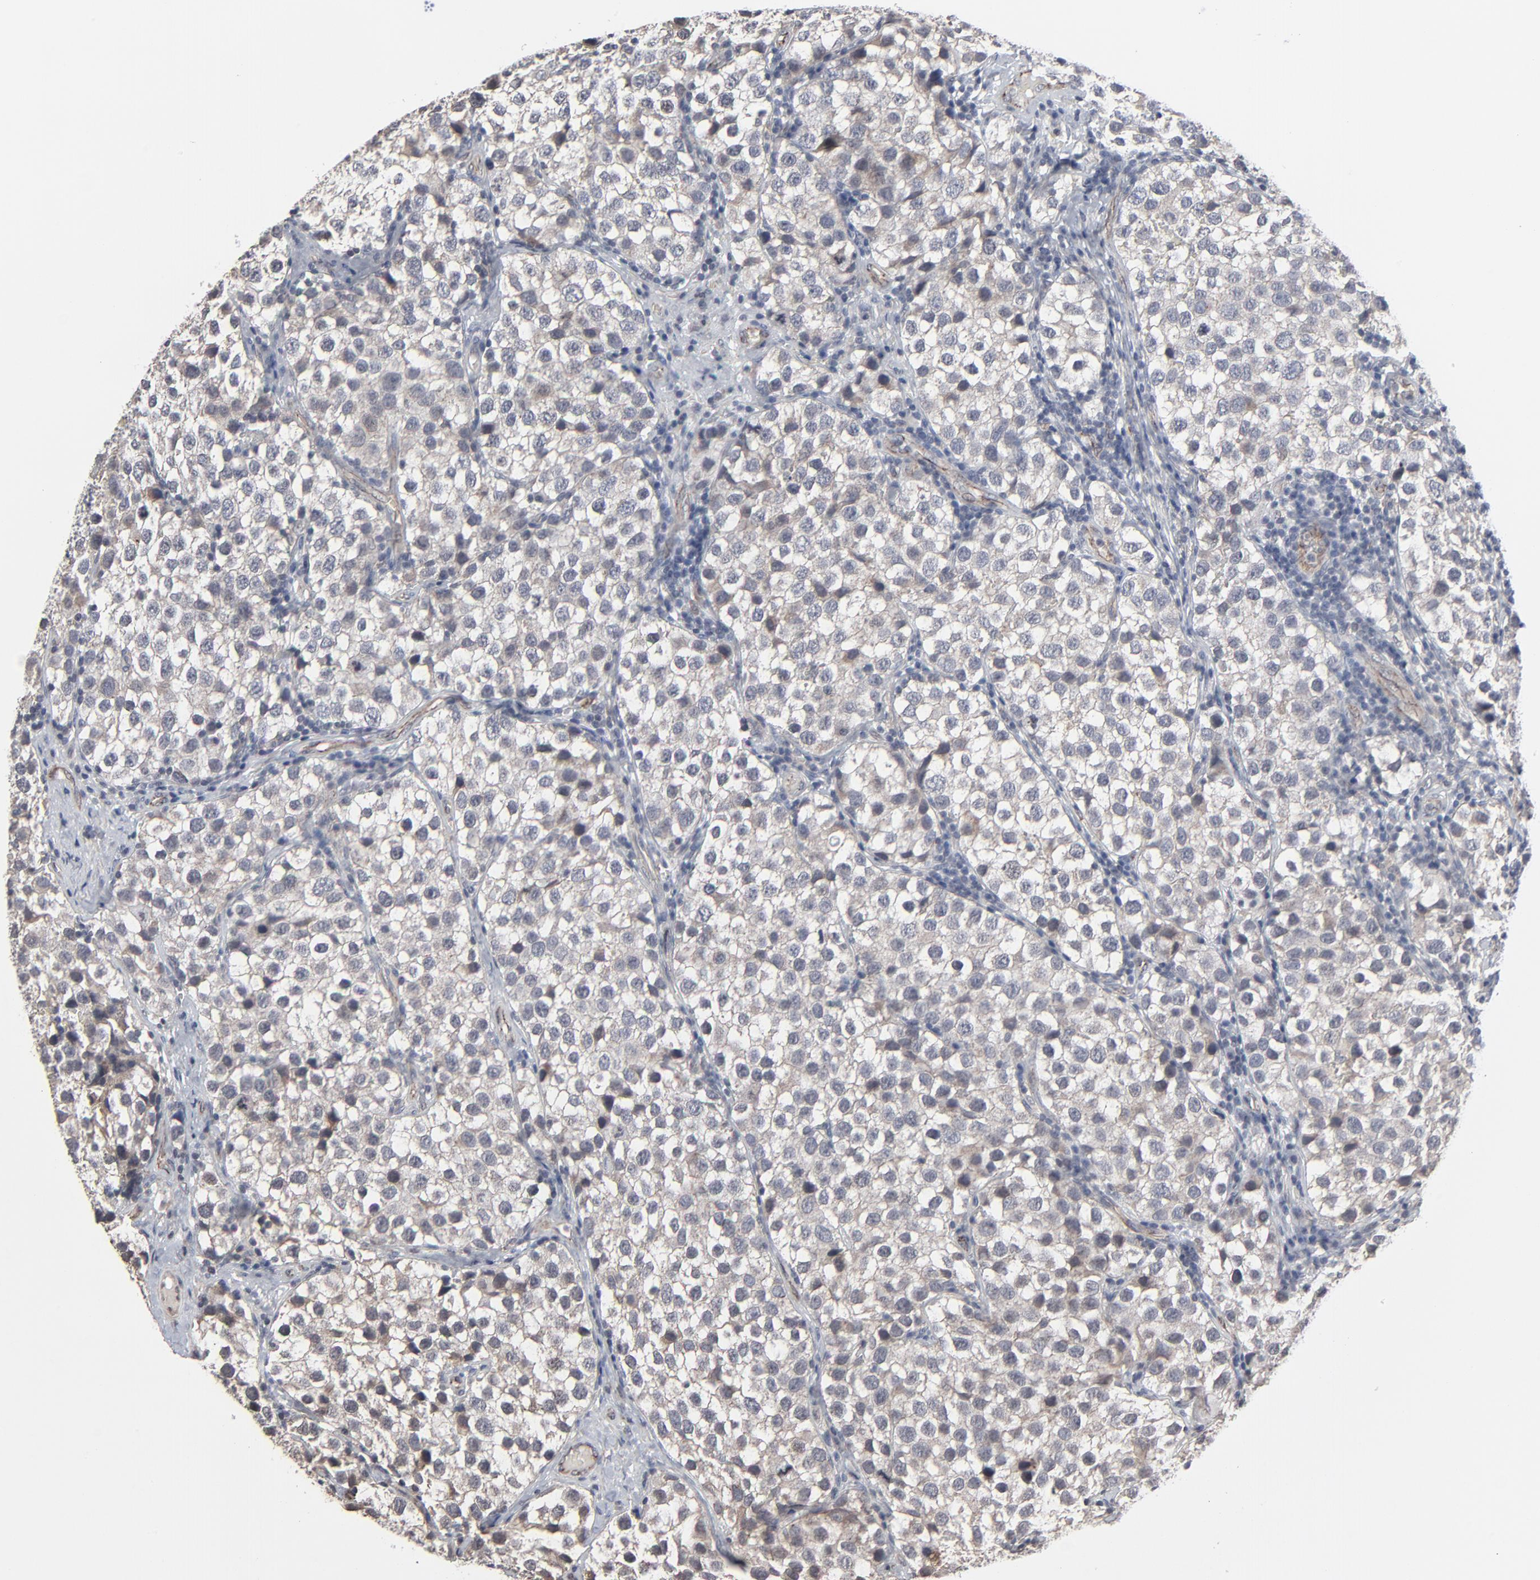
{"staining": {"intensity": "weak", "quantity": "<25%", "location": "cytoplasmic/membranous"}, "tissue": "testis cancer", "cell_type": "Tumor cells", "image_type": "cancer", "snomed": [{"axis": "morphology", "description": "Seminoma, NOS"}, {"axis": "topography", "description": "Testis"}], "caption": "Tumor cells are negative for brown protein staining in testis cancer (seminoma). (Stains: DAB immunohistochemistry (IHC) with hematoxylin counter stain, Microscopy: brightfield microscopy at high magnification).", "gene": "CTNND1", "patient": {"sex": "male", "age": 39}}